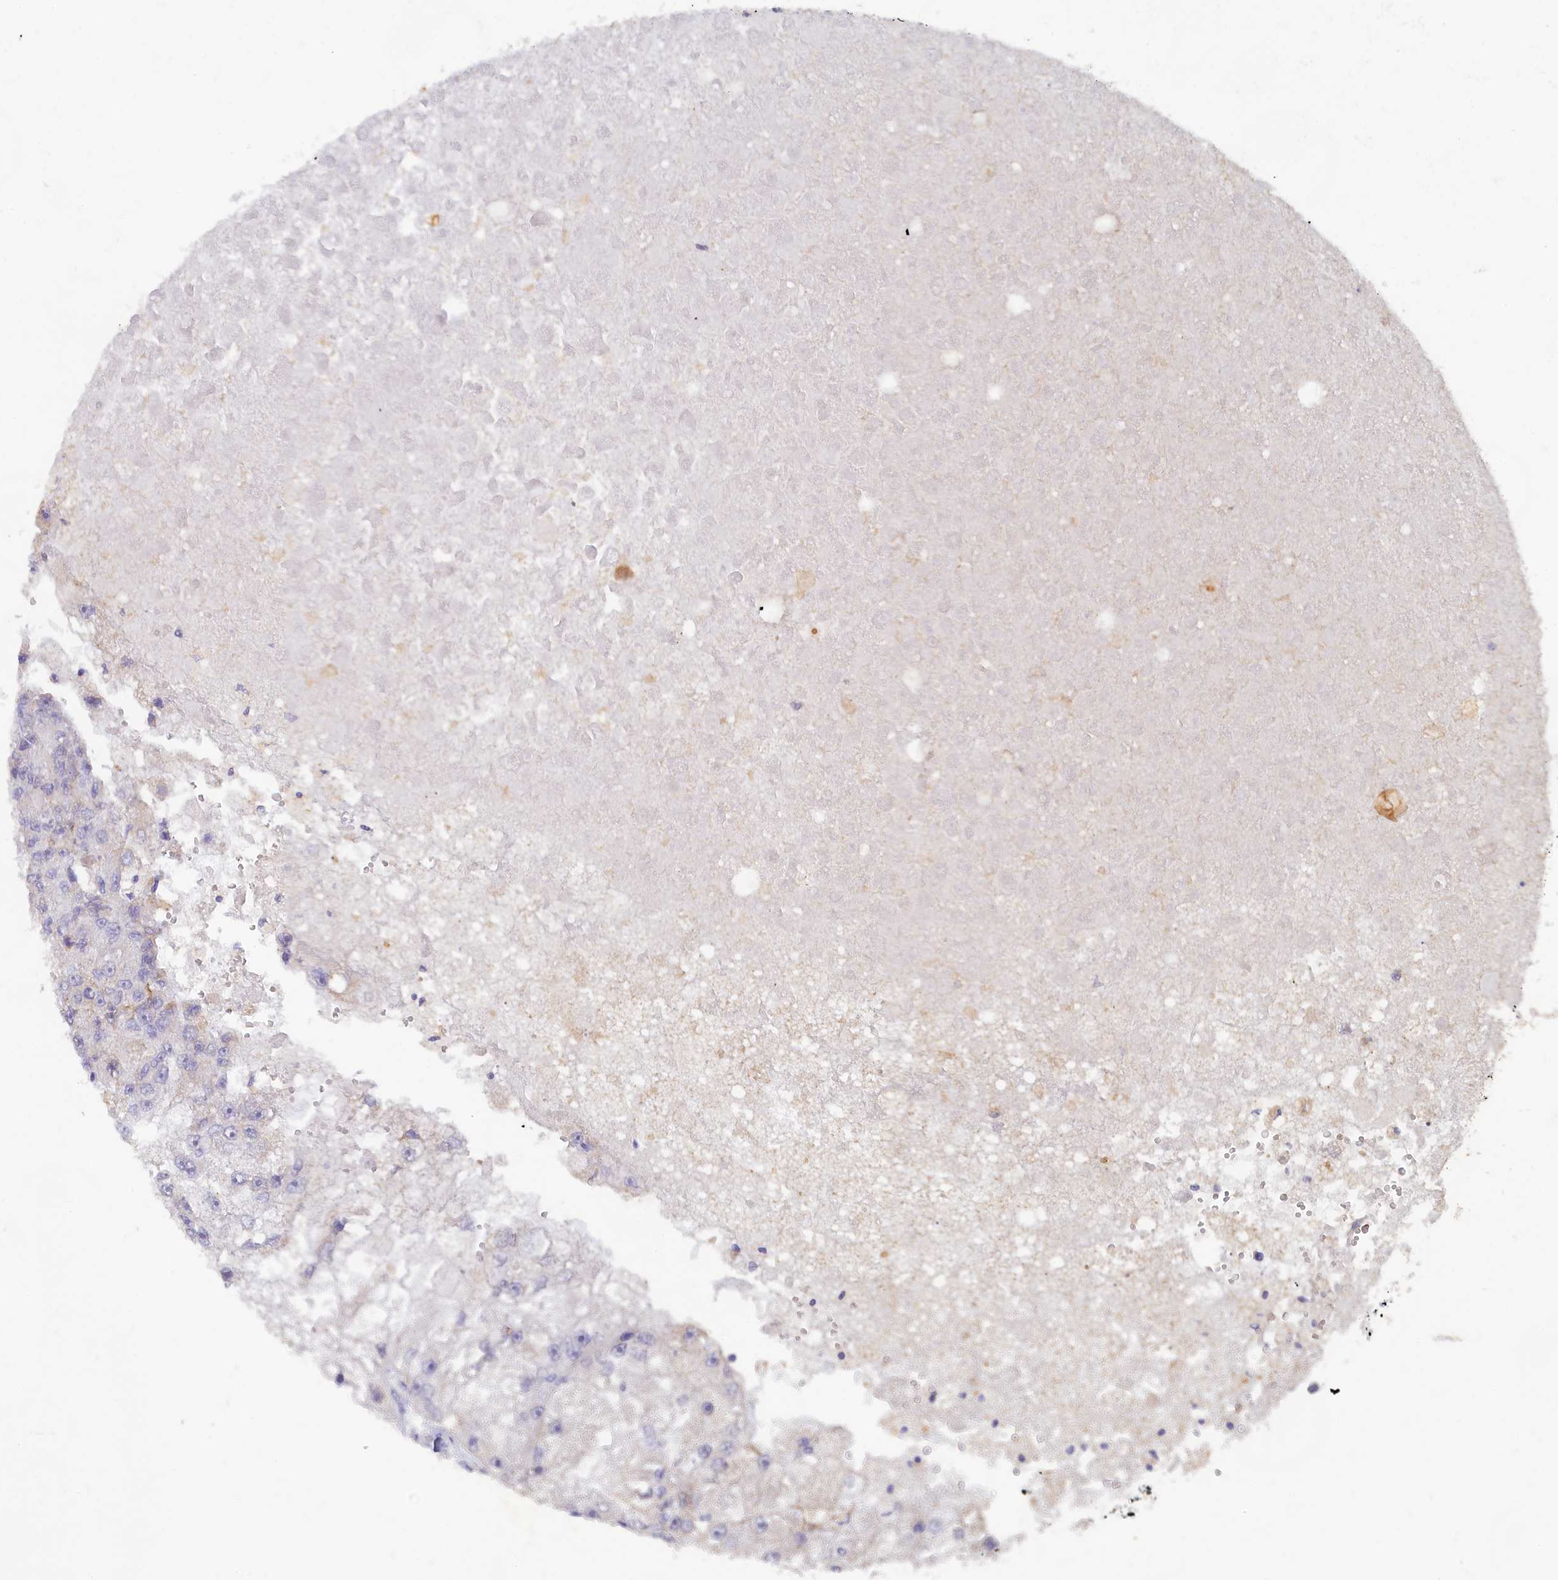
{"staining": {"intensity": "negative", "quantity": "none", "location": "none"}, "tissue": "renal cancer", "cell_type": "Tumor cells", "image_type": "cancer", "snomed": [{"axis": "morphology", "description": "Adenocarcinoma, NOS"}, {"axis": "topography", "description": "Kidney"}], "caption": "Micrograph shows no significant protein positivity in tumor cells of adenocarcinoma (renal). (DAB (3,3'-diaminobenzidine) immunohistochemistry with hematoxylin counter stain).", "gene": "LRIF1", "patient": {"sex": "male", "age": 63}}